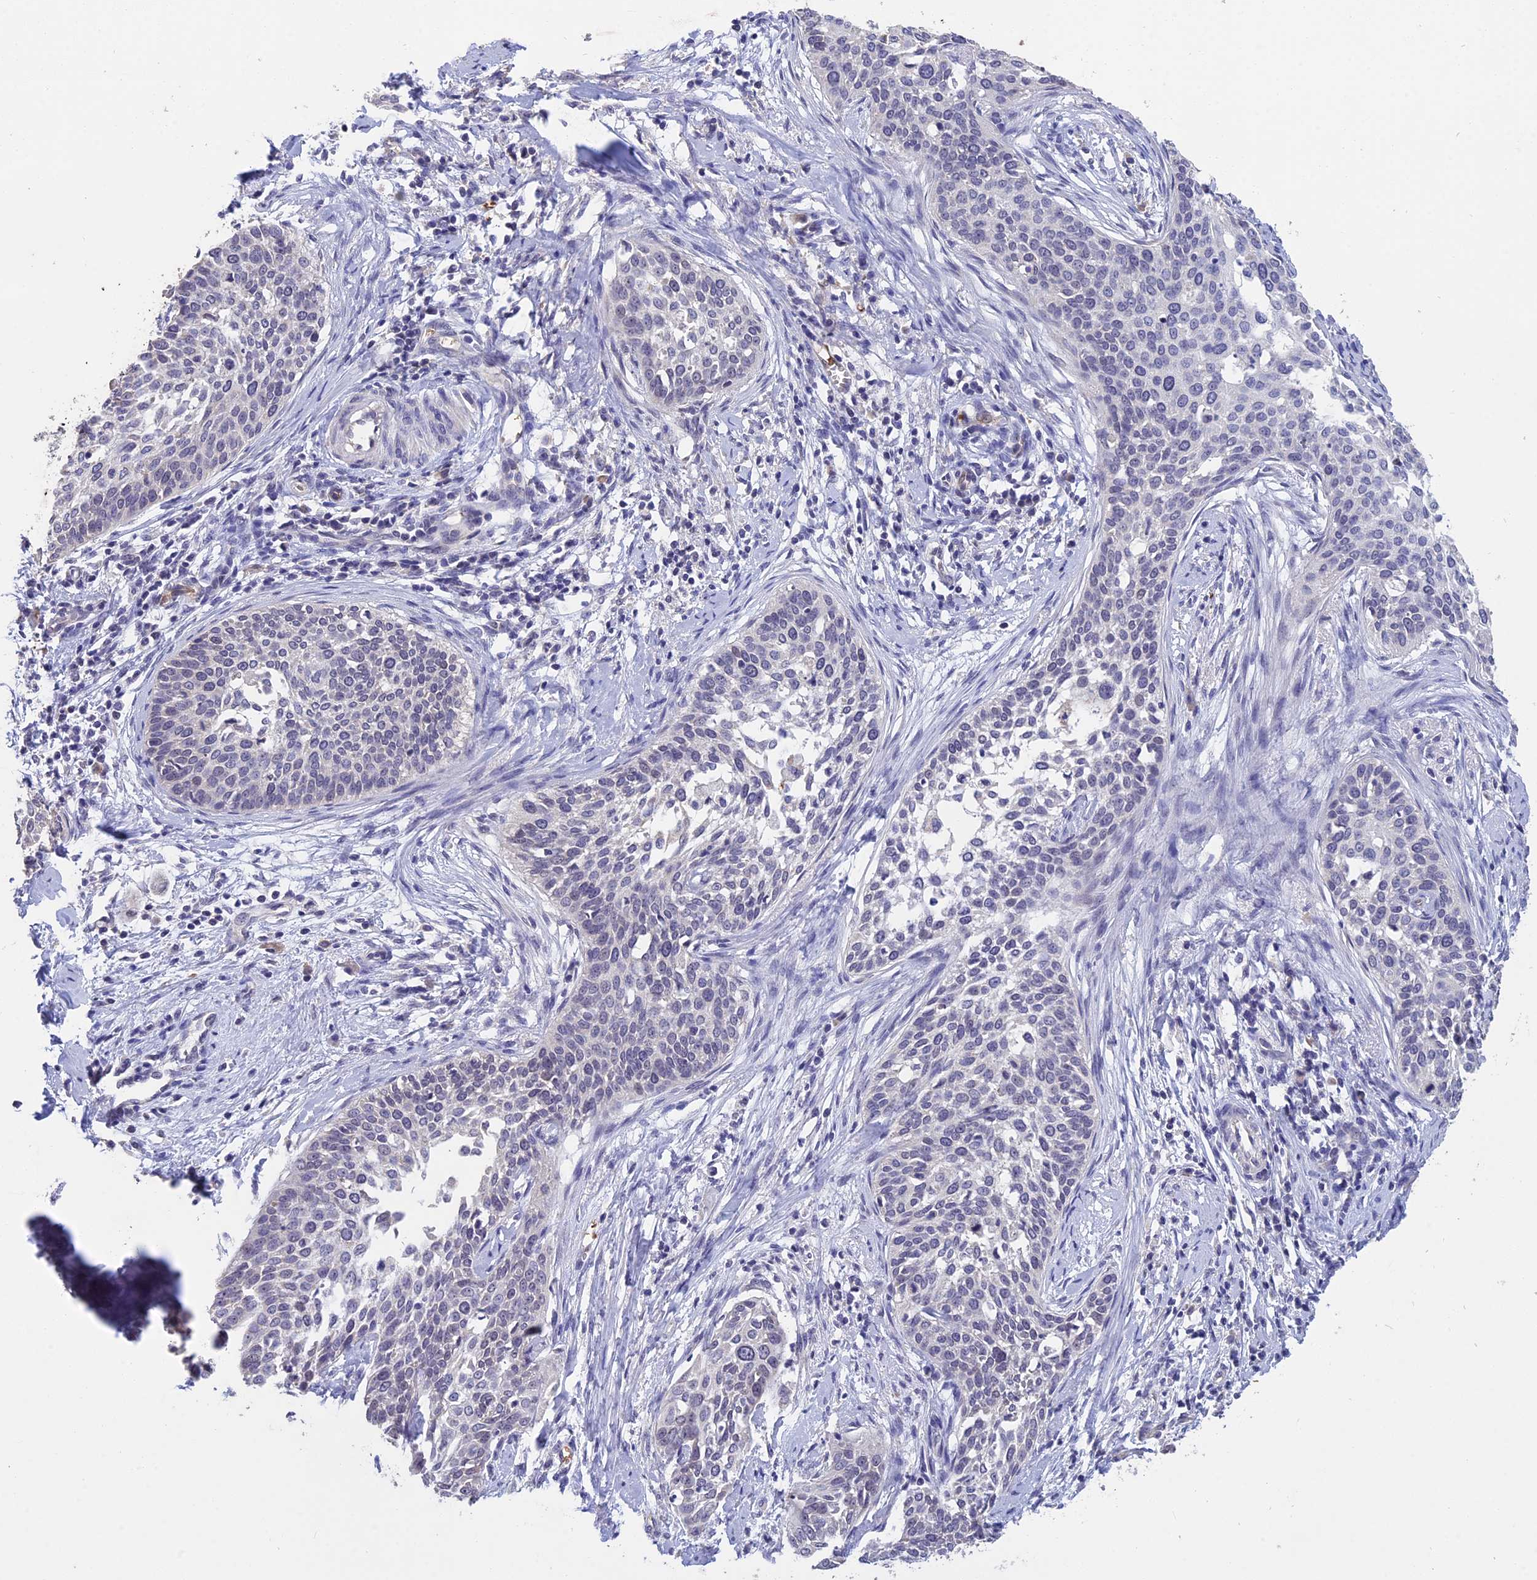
{"staining": {"intensity": "negative", "quantity": "none", "location": "none"}, "tissue": "cervical cancer", "cell_type": "Tumor cells", "image_type": "cancer", "snomed": [{"axis": "morphology", "description": "Squamous cell carcinoma, NOS"}, {"axis": "topography", "description": "Cervix"}], "caption": "IHC photomicrograph of neoplastic tissue: squamous cell carcinoma (cervical) stained with DAB shows no significant protein expression in tumor cells.", "gene": "KNOP1", "patient": {"sex": "female", "age": 44}}